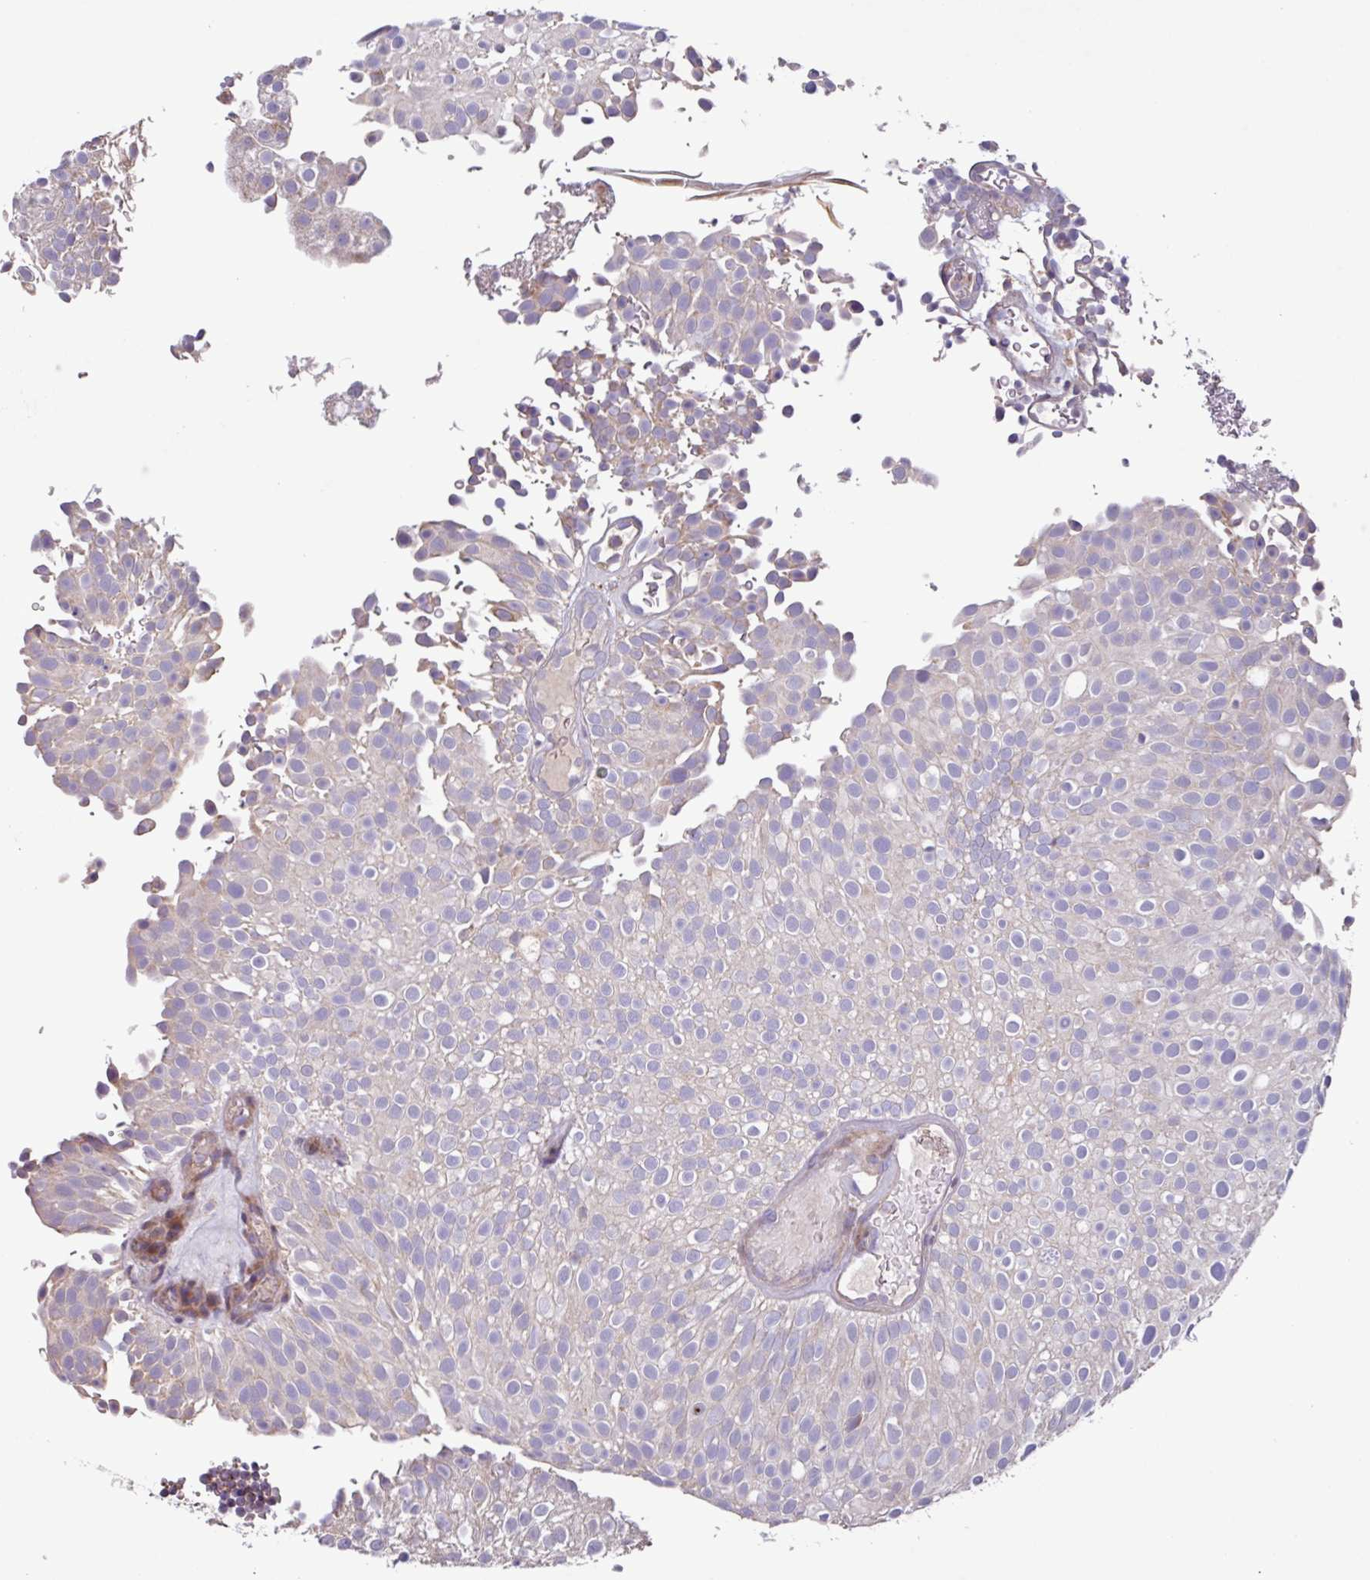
{"staining": {"intensity": "negative", "quantity": "none", "location": "none"}, "tissue": "urothelial cancer", "cell_type": "Tumor cells", "image_type": "cancer", "snomed": [{"axis": "morphology", "description": "Urothelial carcinoma, Low grade"}, {"axis": "topography", "description": "Urinary bladder"}], "caption": "Urothelial cancer stained for a protein using immunohistochemistry shows no expression tumor cells.", "gene": "PTPRQ", "patient": {"sex": "male", "age": 78}}